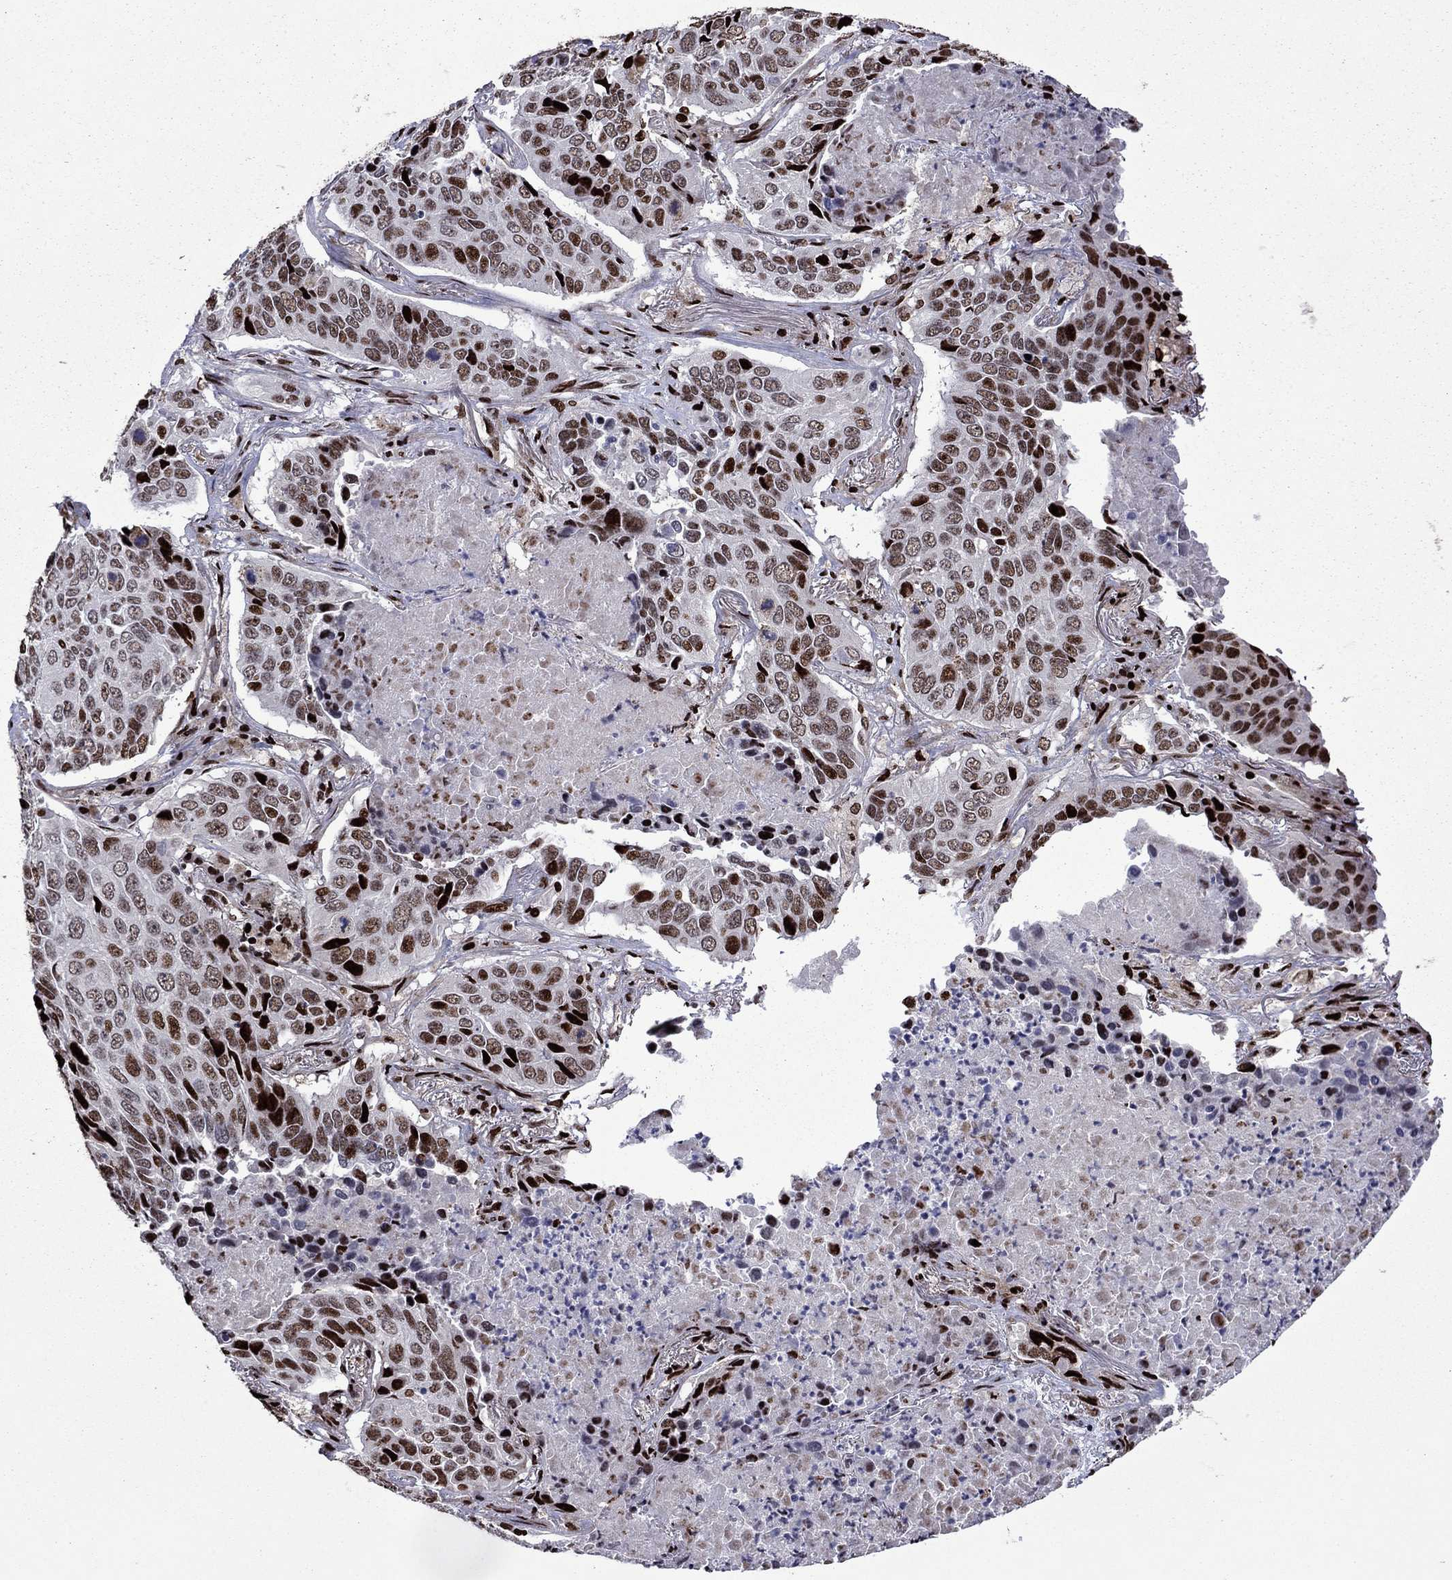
{"staining": {"intensity": "strong", "quantity": "25%-75%", "location": "nuclear"}, "tissue": "lung cancer", "cell_type": "Tumor cells", "image_type": "cancer", "snomed": [{"axis": "morphology", "description": "Normal tissue, NOS"}, {"axis": "morphology", "description": "Squamous cell carcinoma, NOS"}, {"axis": "topography", "description": "Bronchus"}, {"axis": "topography", "description": "Lung"}], "caption": "Immunohistochemical staining of lung cancer (squamous cell carcinoma) shows high levels of strong nuclear expression in approximately 25%-75% of tumor cells.", "gene": "LIMK1", "patient": {"sex": "male", "age": 64}}